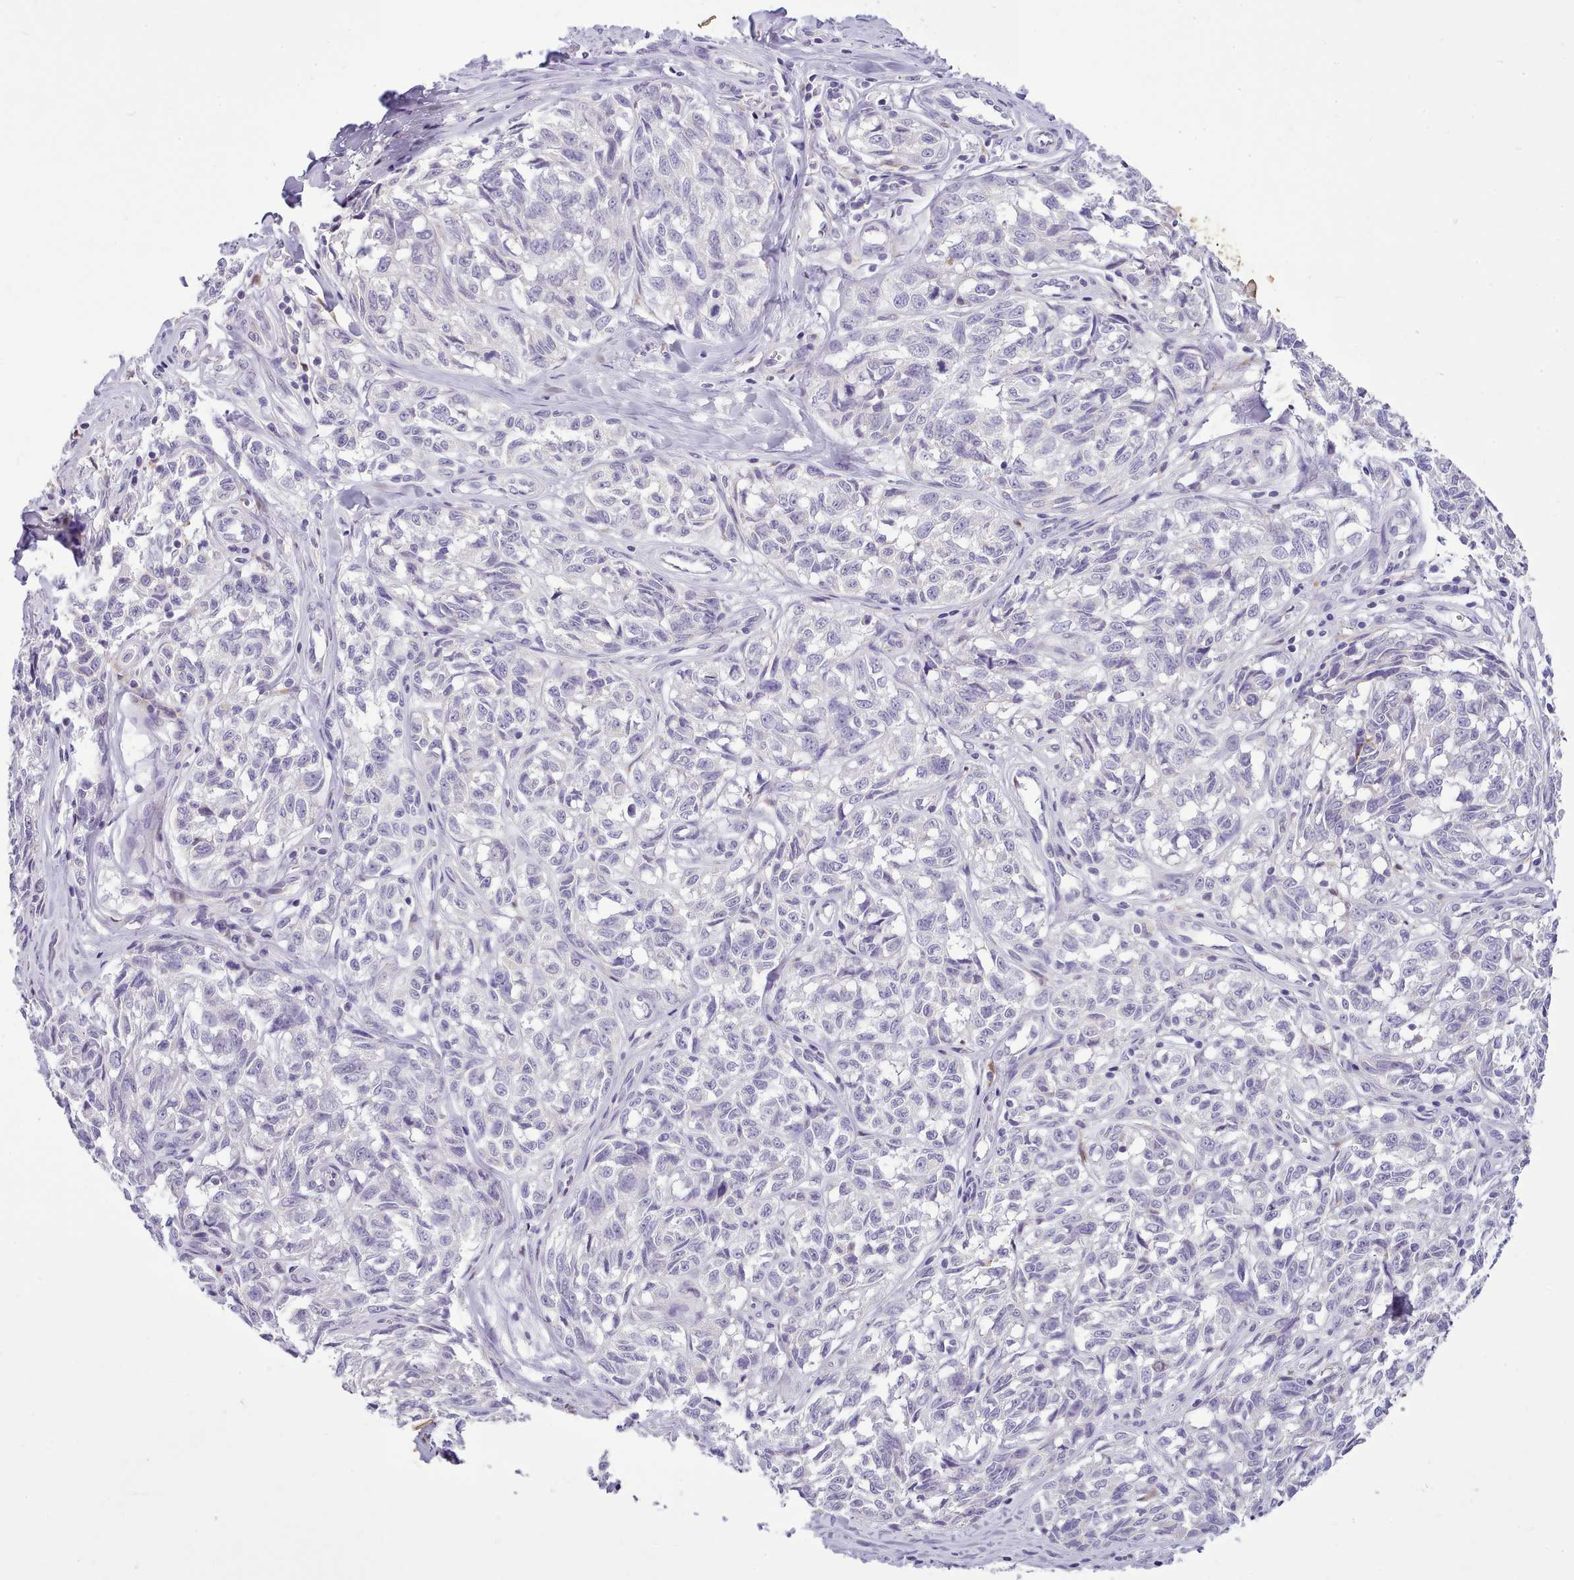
{"staining": {"intensity": "negative", "quantity": "none", "location": "none"}, "tissue": "melanoma", "cell_type": "Tumor cells", "image_type": "cancer", "snomed": [{"axis": "morphology", "description": "Normal tissue, NOS"}, {"axis": "morphology", "description": "Malignant melanoma, NOS"}, {"axis": "topography", "description": "Skin"}], "caption": "Immunohistochemistry photomicrograph of human melanoma stained for a protein (brown), which reveals no expression in tumor cells.", "gene": "FAM83E", "patient": {"sex": "female", "age": 64}}